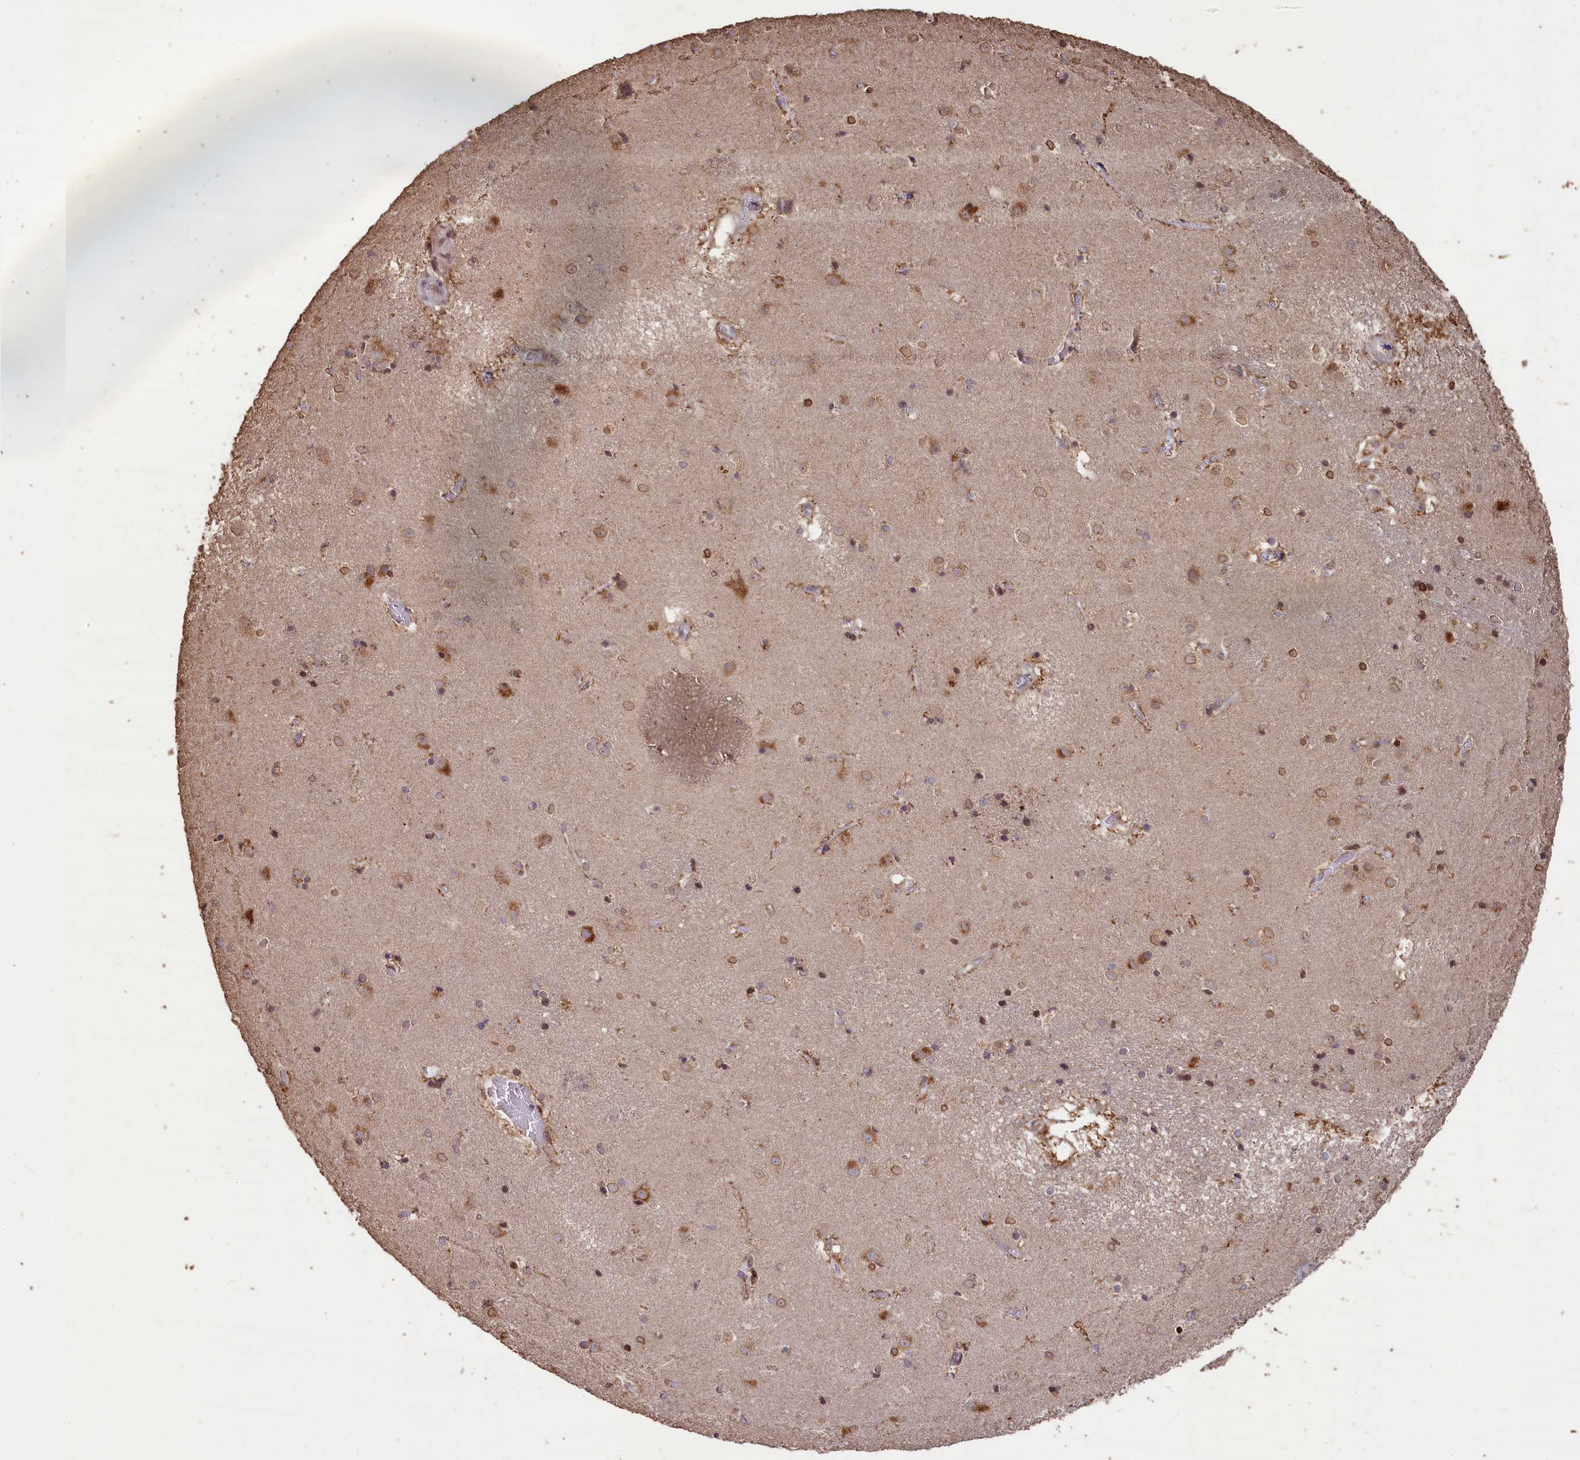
{"staining": {"intensity": "weak", "quantity": "<25%", "location": "cytoplasmic/membranous"}, "tissue": "caudate", "cell_type": "Glial cells", "image_type": "normal", "snomed": [{"axis": "morphology", "description": "Normal tissue, NOS"}, {"axis": "topography", "description": "Lateral ventricle wall"}], "caption": "Immunohistochemical staining of unremarkable human caudate shows no significant positivity in glial cells. Brightfield microscopy of immunohistochemistry stained with DAB (3,3'-diaminobenzidine) (brown) and hematoxylin (blue), captured at high magnification.", "gene": "SLC38A7", "patient": {"sex": "male", "age": 70}}